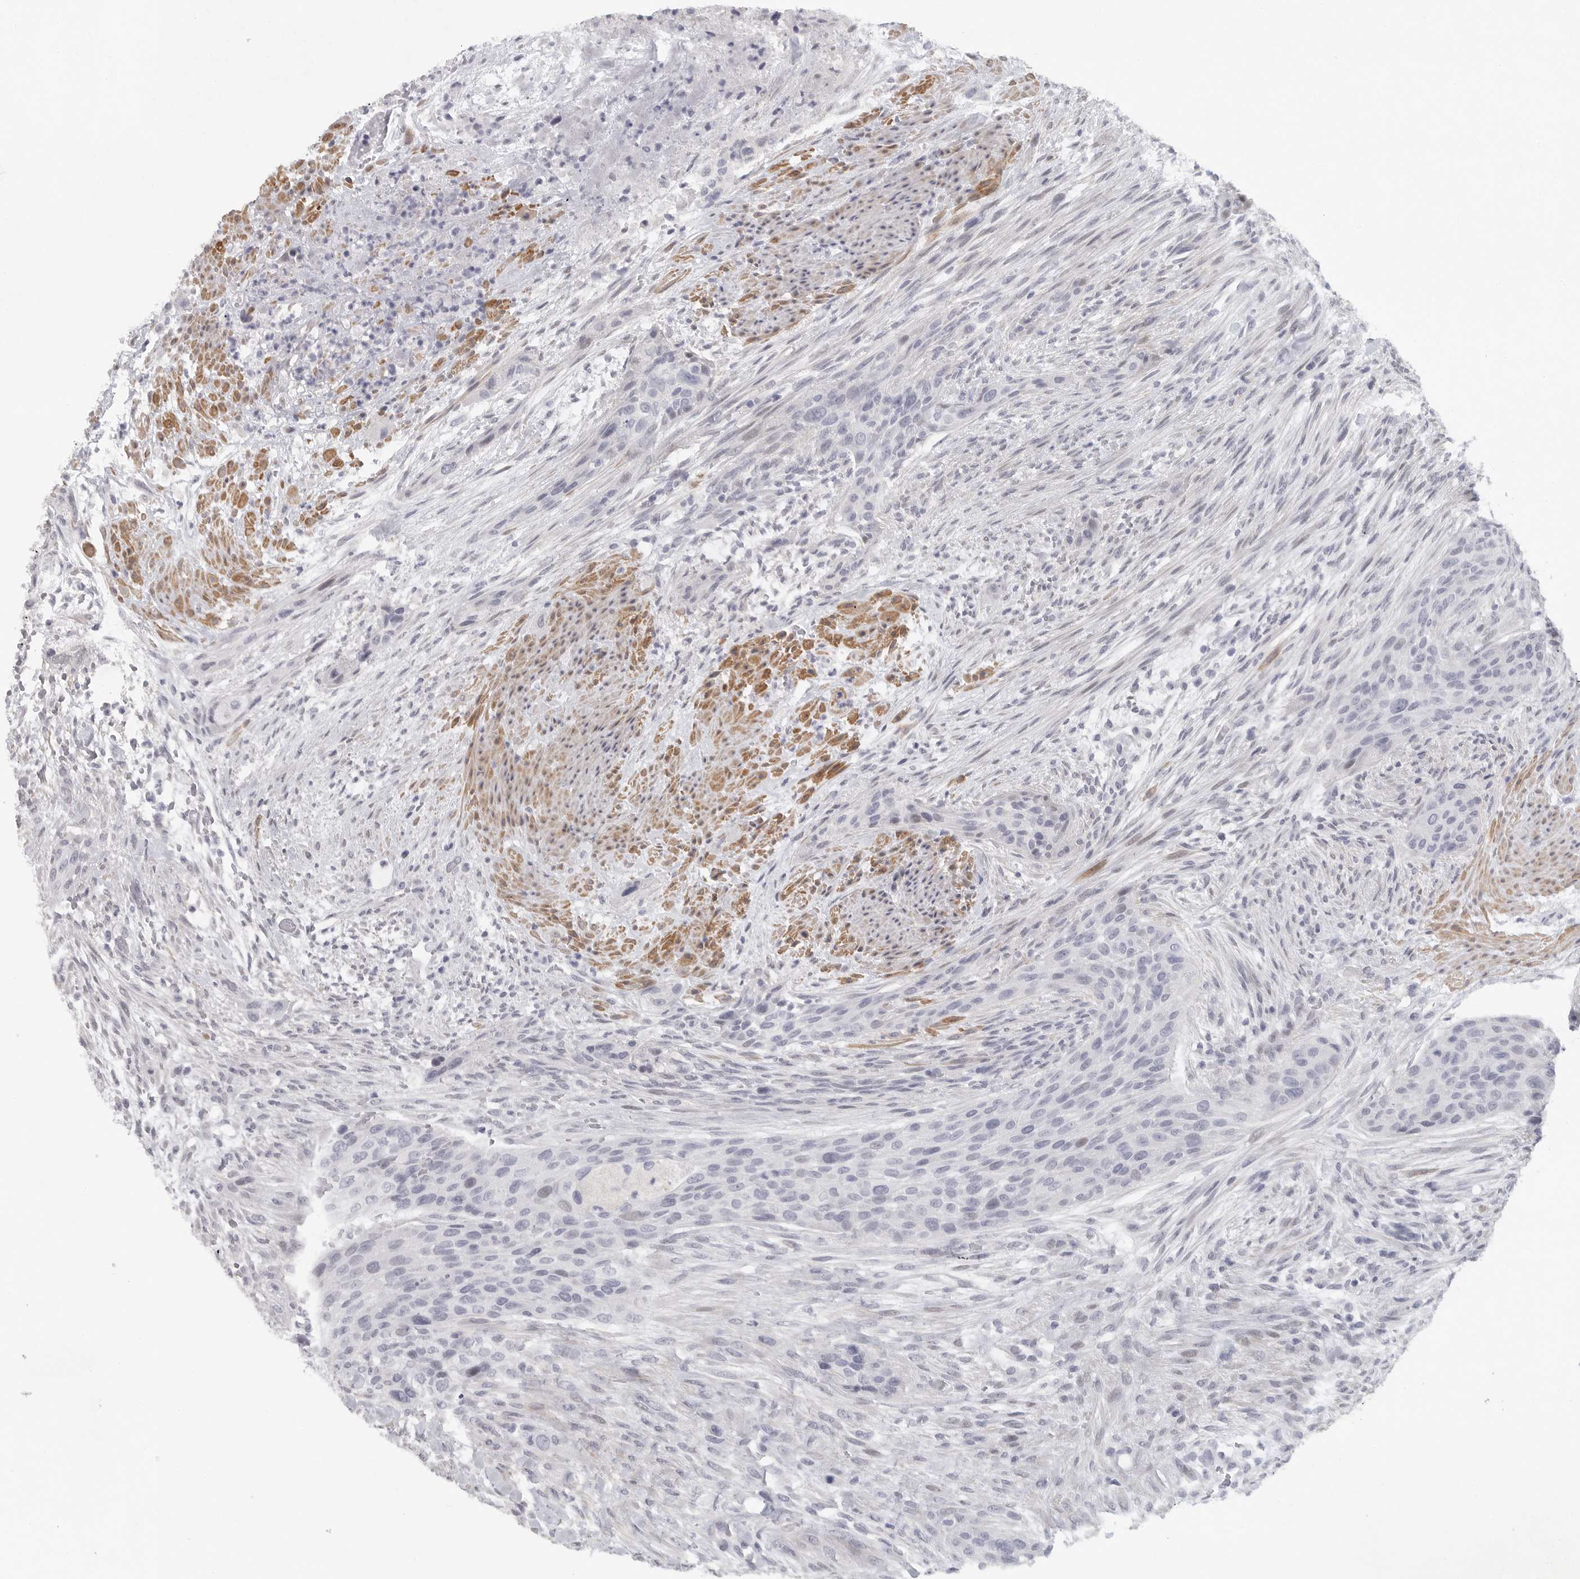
{"staining": {"intensity": "negative", "quantity": "none", "location": "none"}, "tissue": "urothelial cancer", "cell_type": "Tumor cells", "image_type": "cancer", "snomed": [{"axis": "morphology", "description": "Urothelial carcinoma, High grade"}, {"axis": "topography", "description": "Urinary bladder"}], "caption": "Immunohistochemistry photomicrograph of neoplastic tissue: urothelial cancer stained with DAB (3,3'-diaminobenzidine) exhibits no significant protein expression in tumor cells. The staining was performed using DAB (3,3'-diaminobenzidine) to visualize the protein expression in brown, while the nuclei were stained in blue with hematoxylin (Magnification: 20x).", "gene": "TNR", "patient": {"sex": "male", "age": 35}}